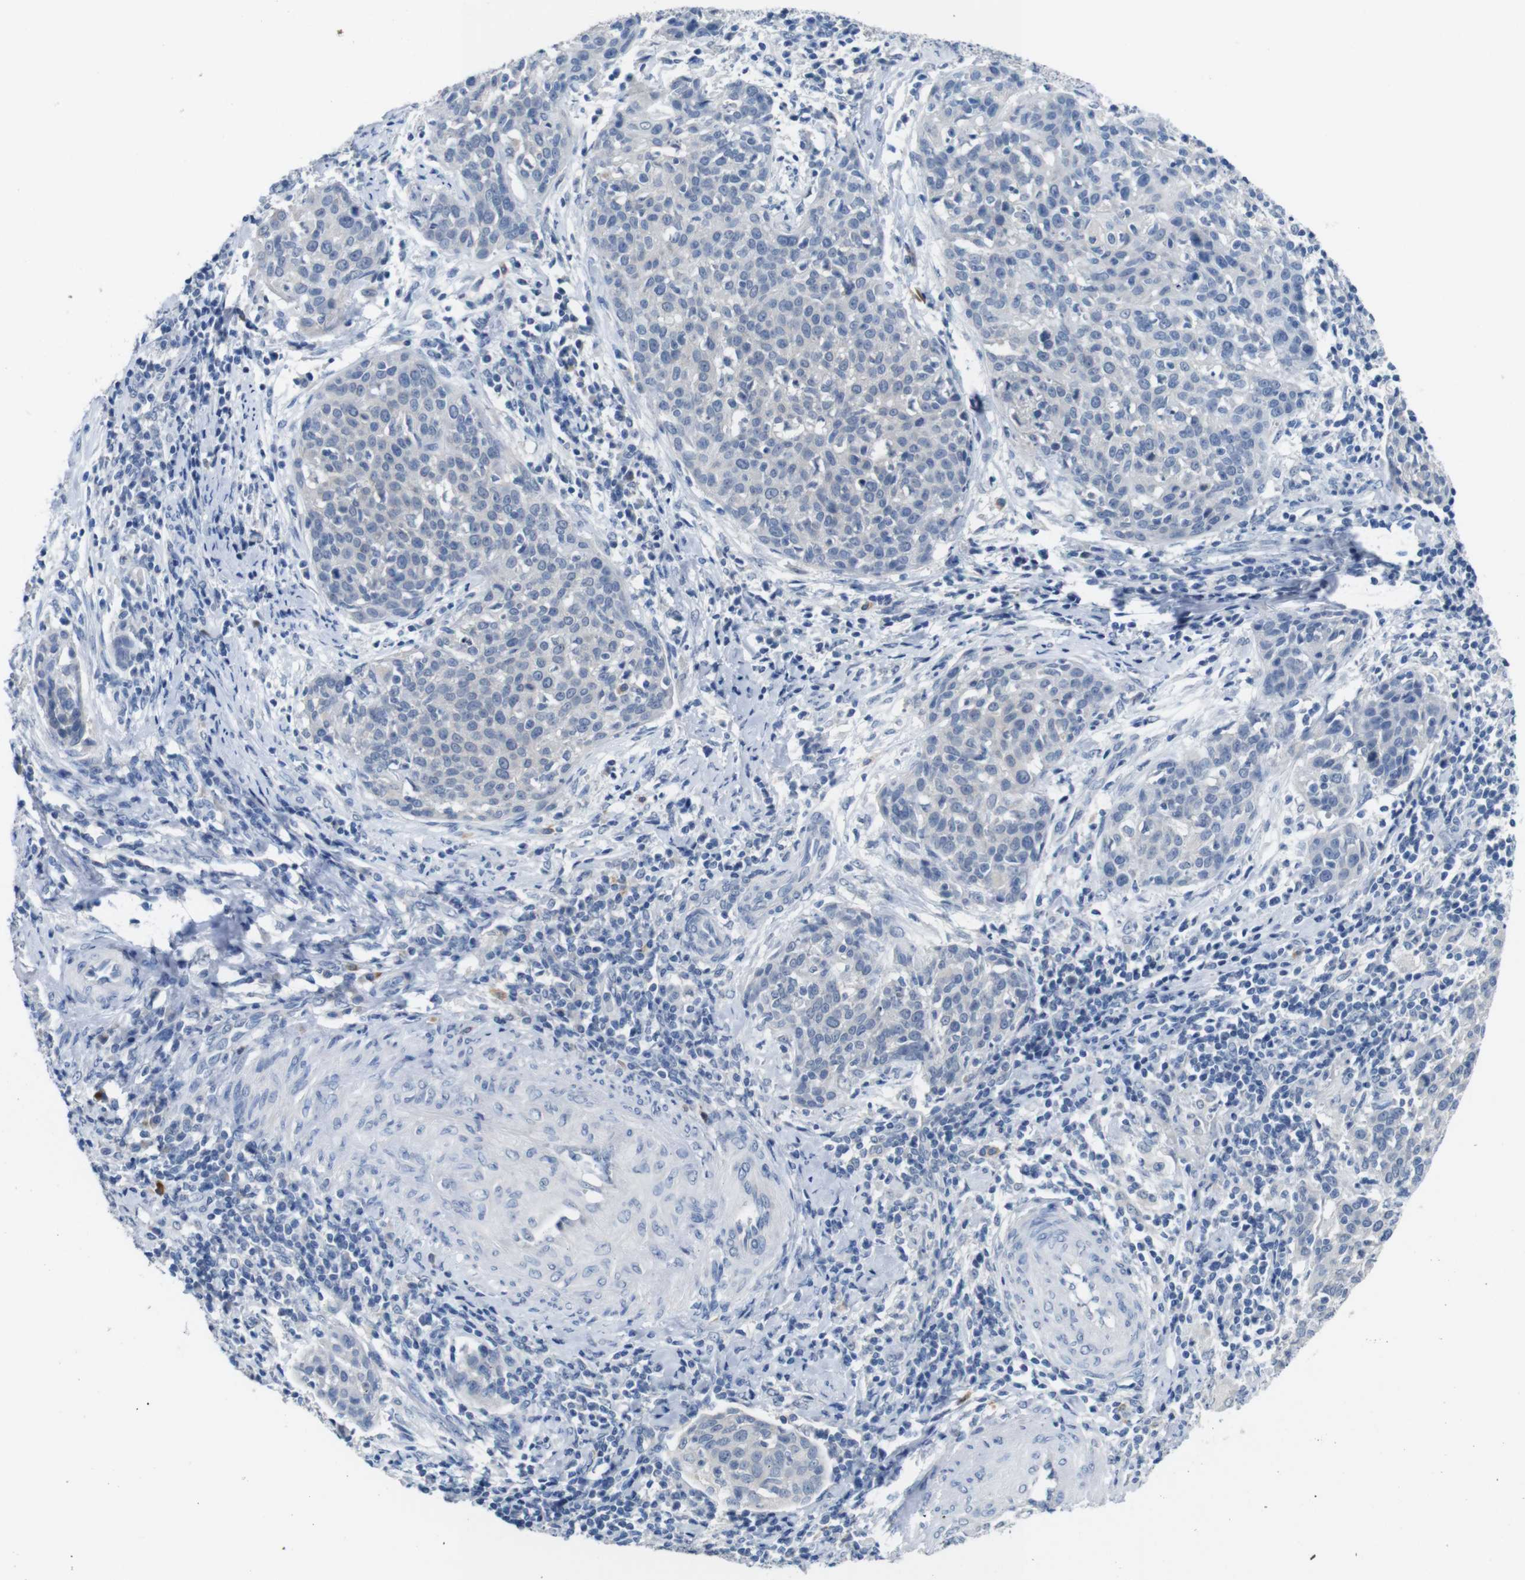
{"staining": {"intensity": "negative", "quantity": "none", "location": "none"}, "tissue": "cervical cancer", "cell_type": "Tumor cells", "image_type": "cancer", "snomed": [{"axis": "morphology", "description": "Squamous cell carcinoma, NOS"}, {"axis": "topography", "description": "Cervix"}], "caption": "A histopathology image of cervical squamous cell carcinoma stained for a protein exhibits no brown staining in tumor cells. Nuclei are stained in blue.", "gene": "SLC2A8", "patient": {"sex": "female", "age": 38}}